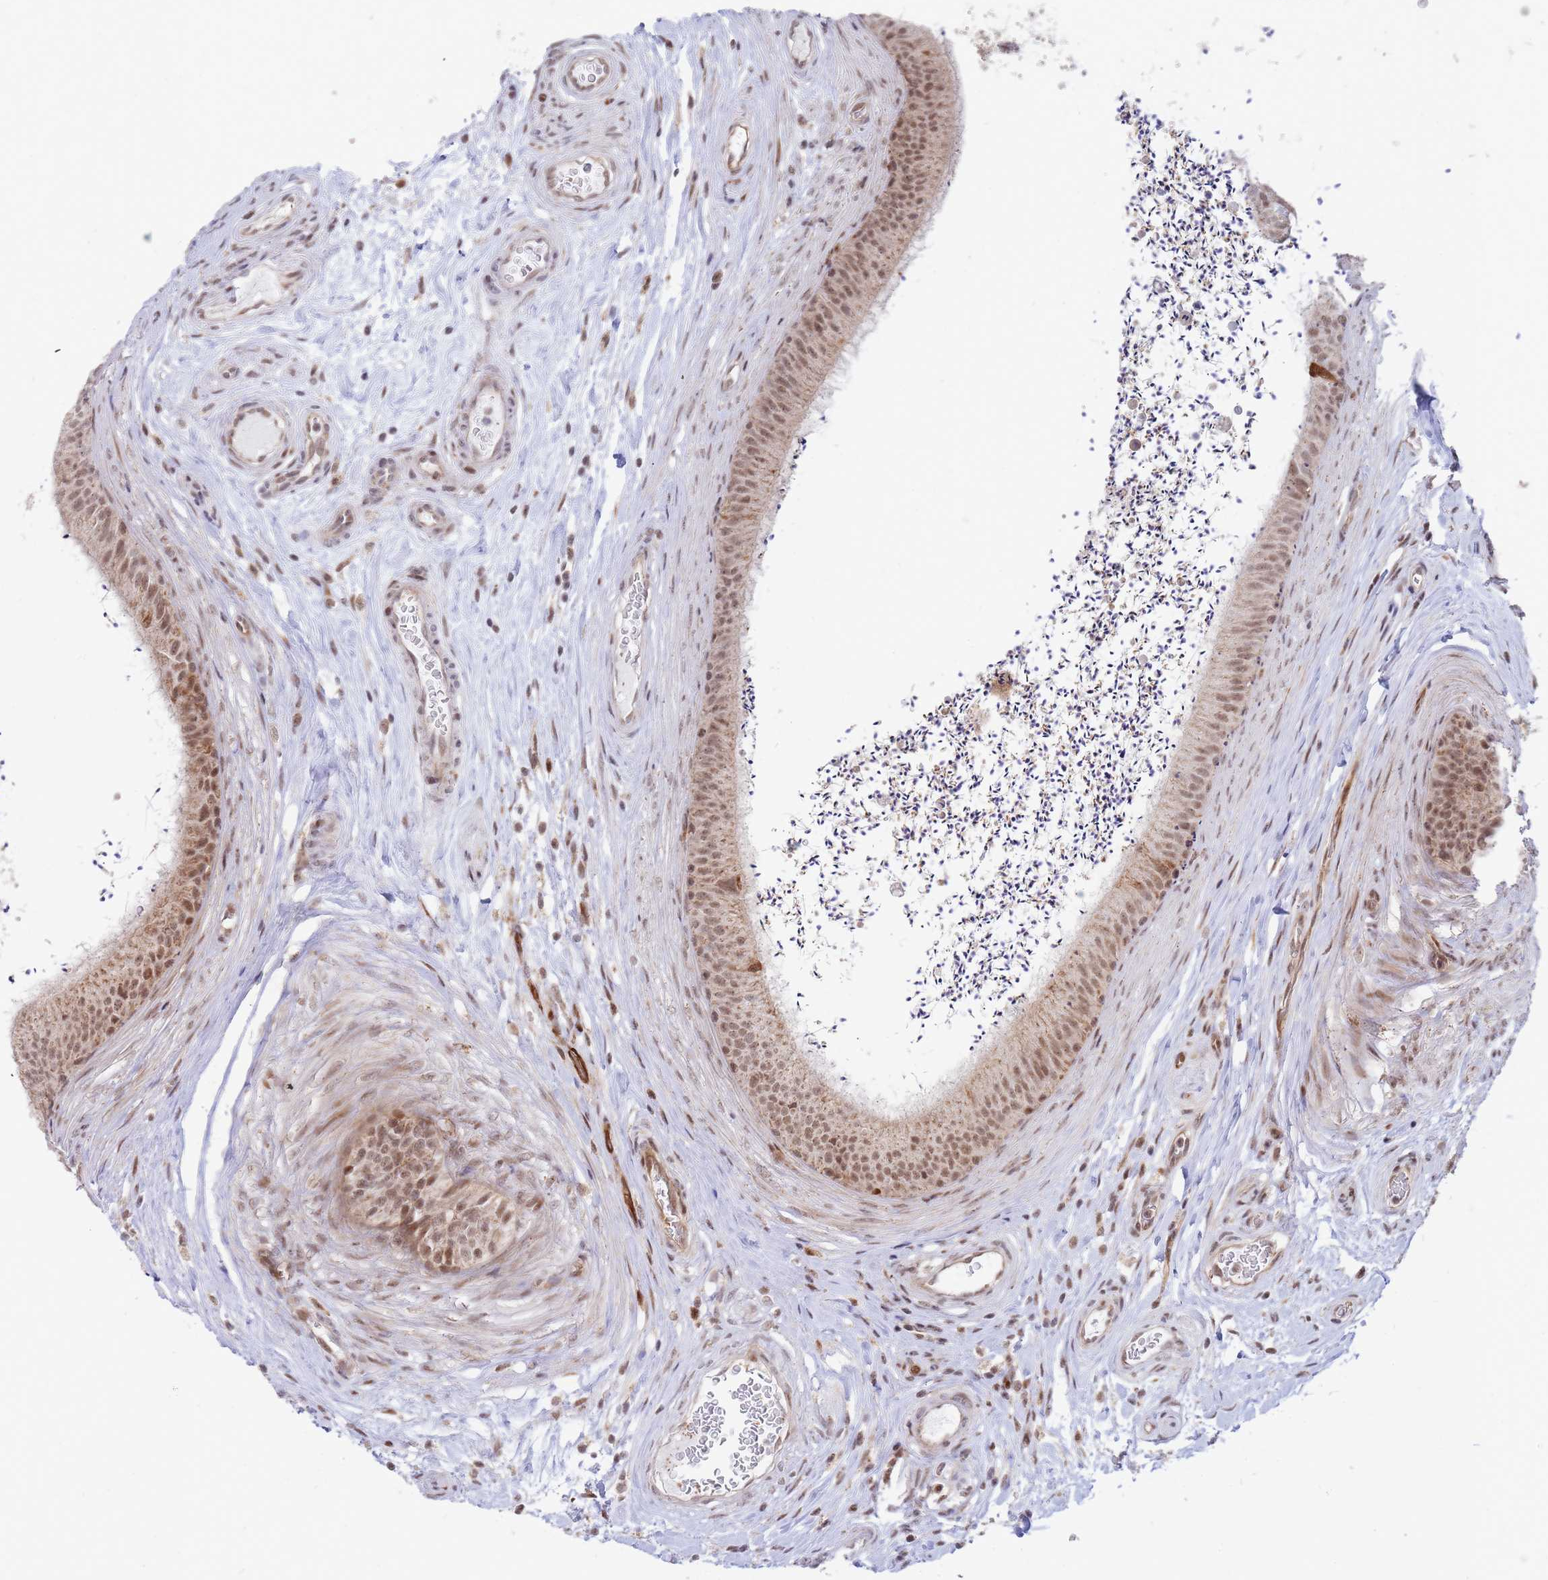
{"staining": {"intensity": "moderate", "quantity": ">75%", "location": "cytoplasmic/membranous,nuclear"}, "tissue": "epididymis", "cell_type": "Glandular cells", "image_type": "normal", "snomed": [{"axis": "morphology", "description": "Normal tissue, NOS"}, {"axis": "topography", "description": "Testis"}, {"axis": "topography", "description": "Epididymis"}], "caption": "The image shows staining of benign epididymis, revealing moderate cytoplasmic/membranous,nuclear protein staining (brown color) within glandular cells.", "gene": "BOD1L1", "patient": {"sex": "male", "age": 41}}